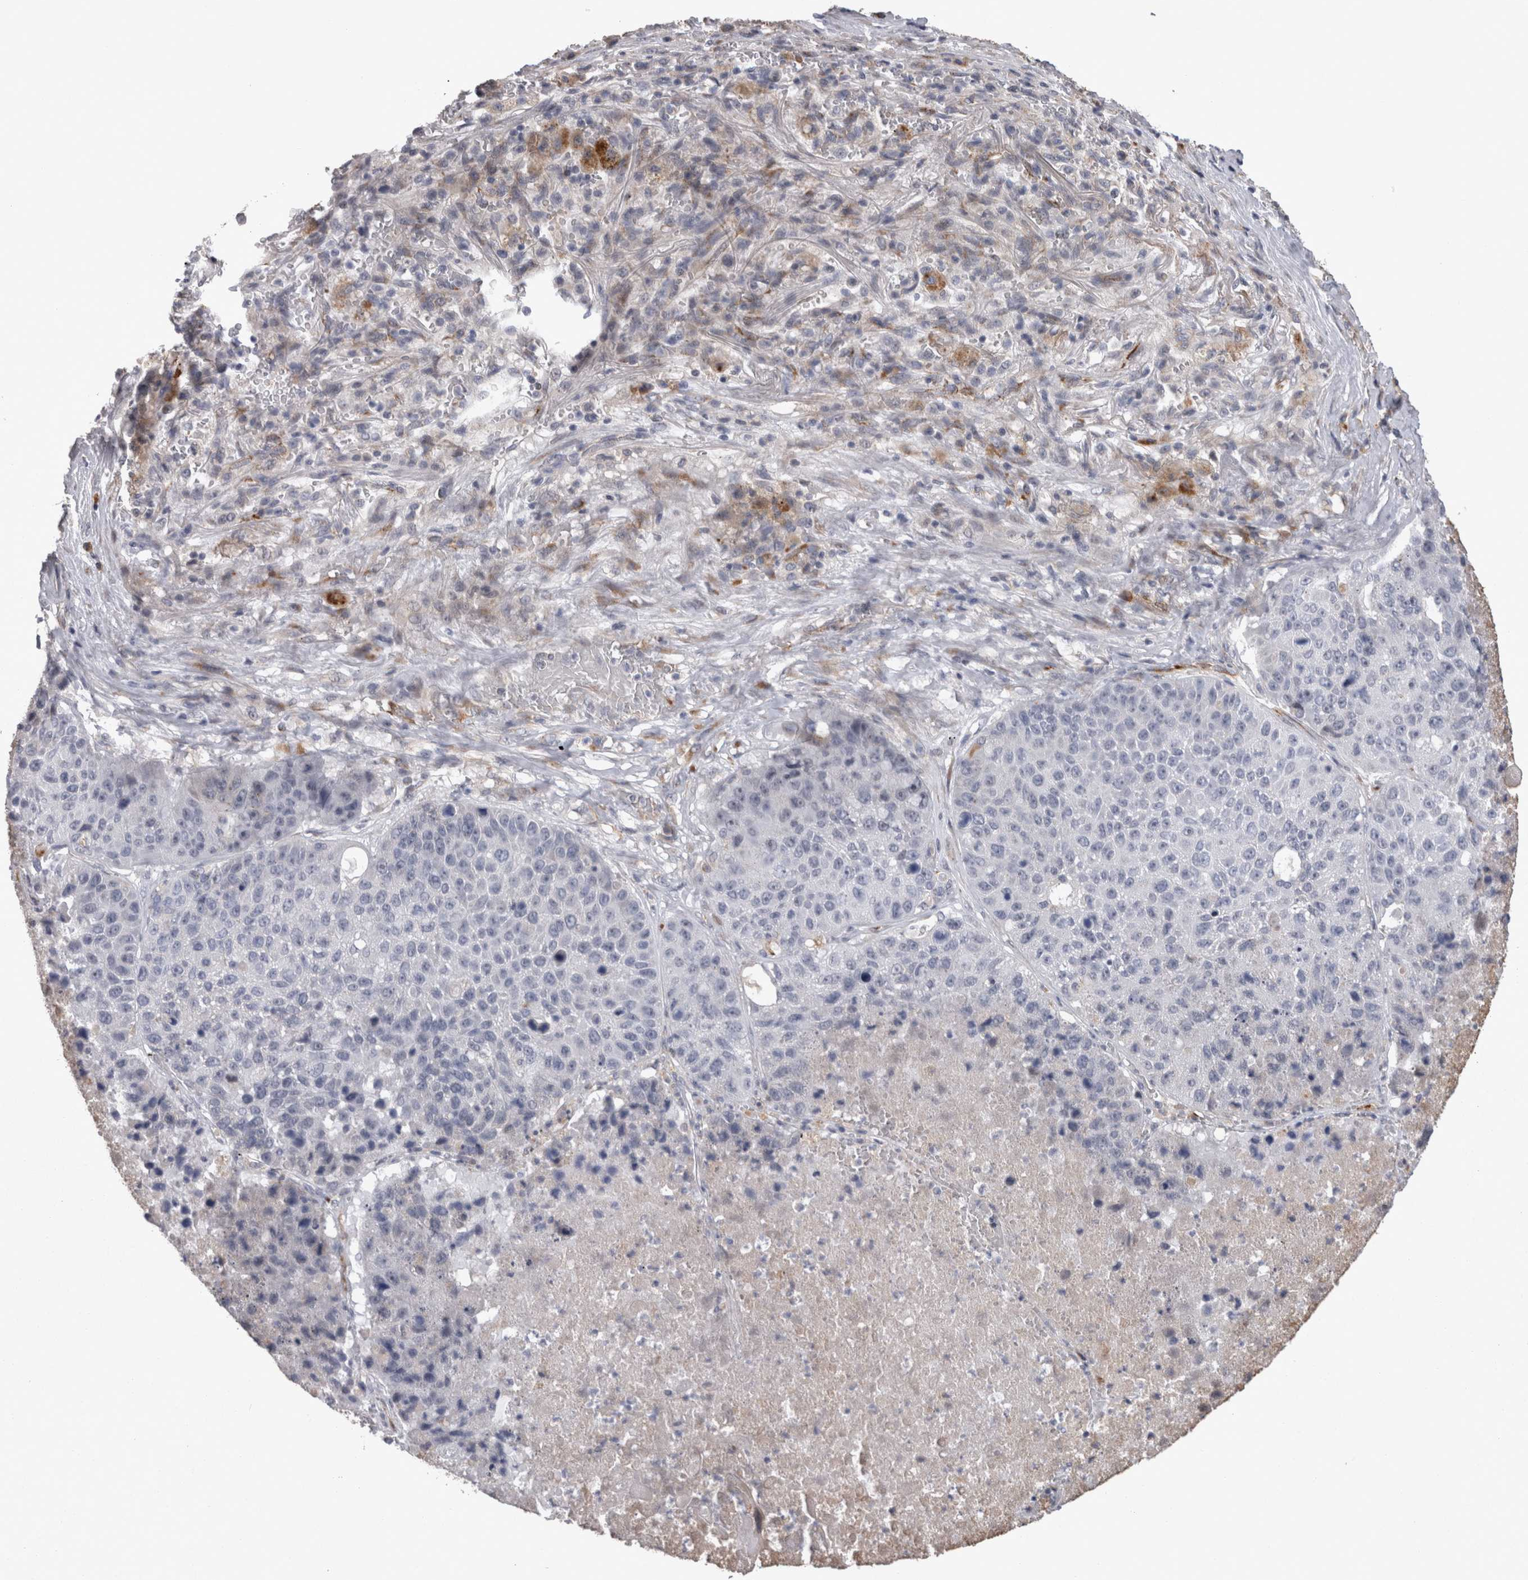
{"staining": {"intensity": "negative", "quantity": "none", "location": "none"}, "tissue": "lung cancer", "cell_type": "Tumor cells", "image_type": "cancer", "snomed": [{"axis": "morphology", "description": "Squamous cell carcinoma, NOS"}, {"axis": "topography", "description": "Lung"}], "caption": "The image reveals no staining of tumor cells in lung cancer.", "gene": "STC1", "patient": {"sex": "male", "age": 61}}